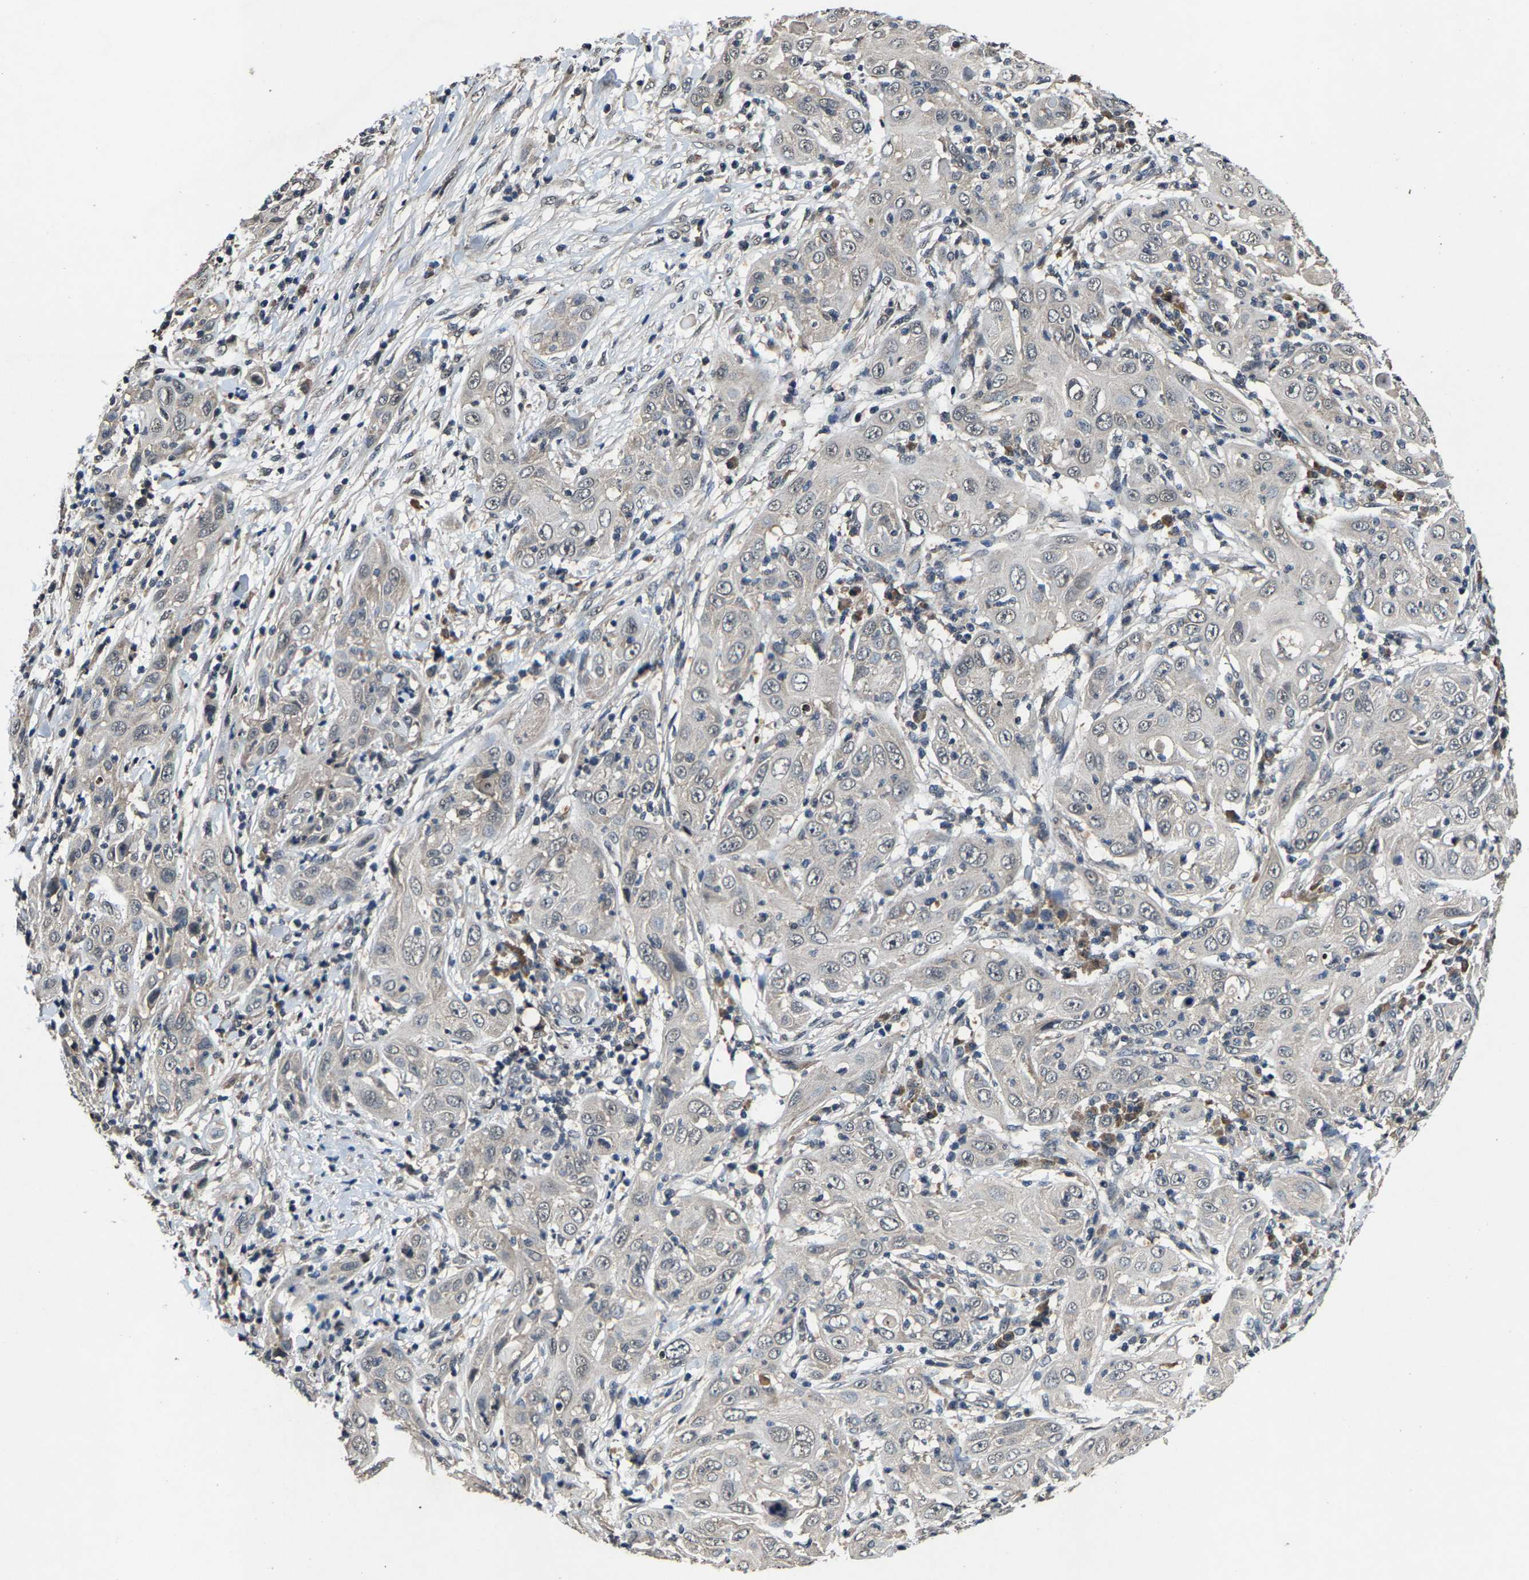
{"staining": {"intensity": "negative", "quantity": "none", "location": "none"}, "tissue": "skin cancer", "cell_type": "Tumor cells", "image_type": "cancer", "snomed": [{"axis": "morphology", "description": "Squamous cell carcinoma, NOS"}, {"axis": "topography", "description": "Skin"}], "caption": "Tumor cells are negative for protein expression in human skin cancer (squamous cell carcinoma).", "gene": "HUWE1", "patient": {"sex": "female", "age": 88}}